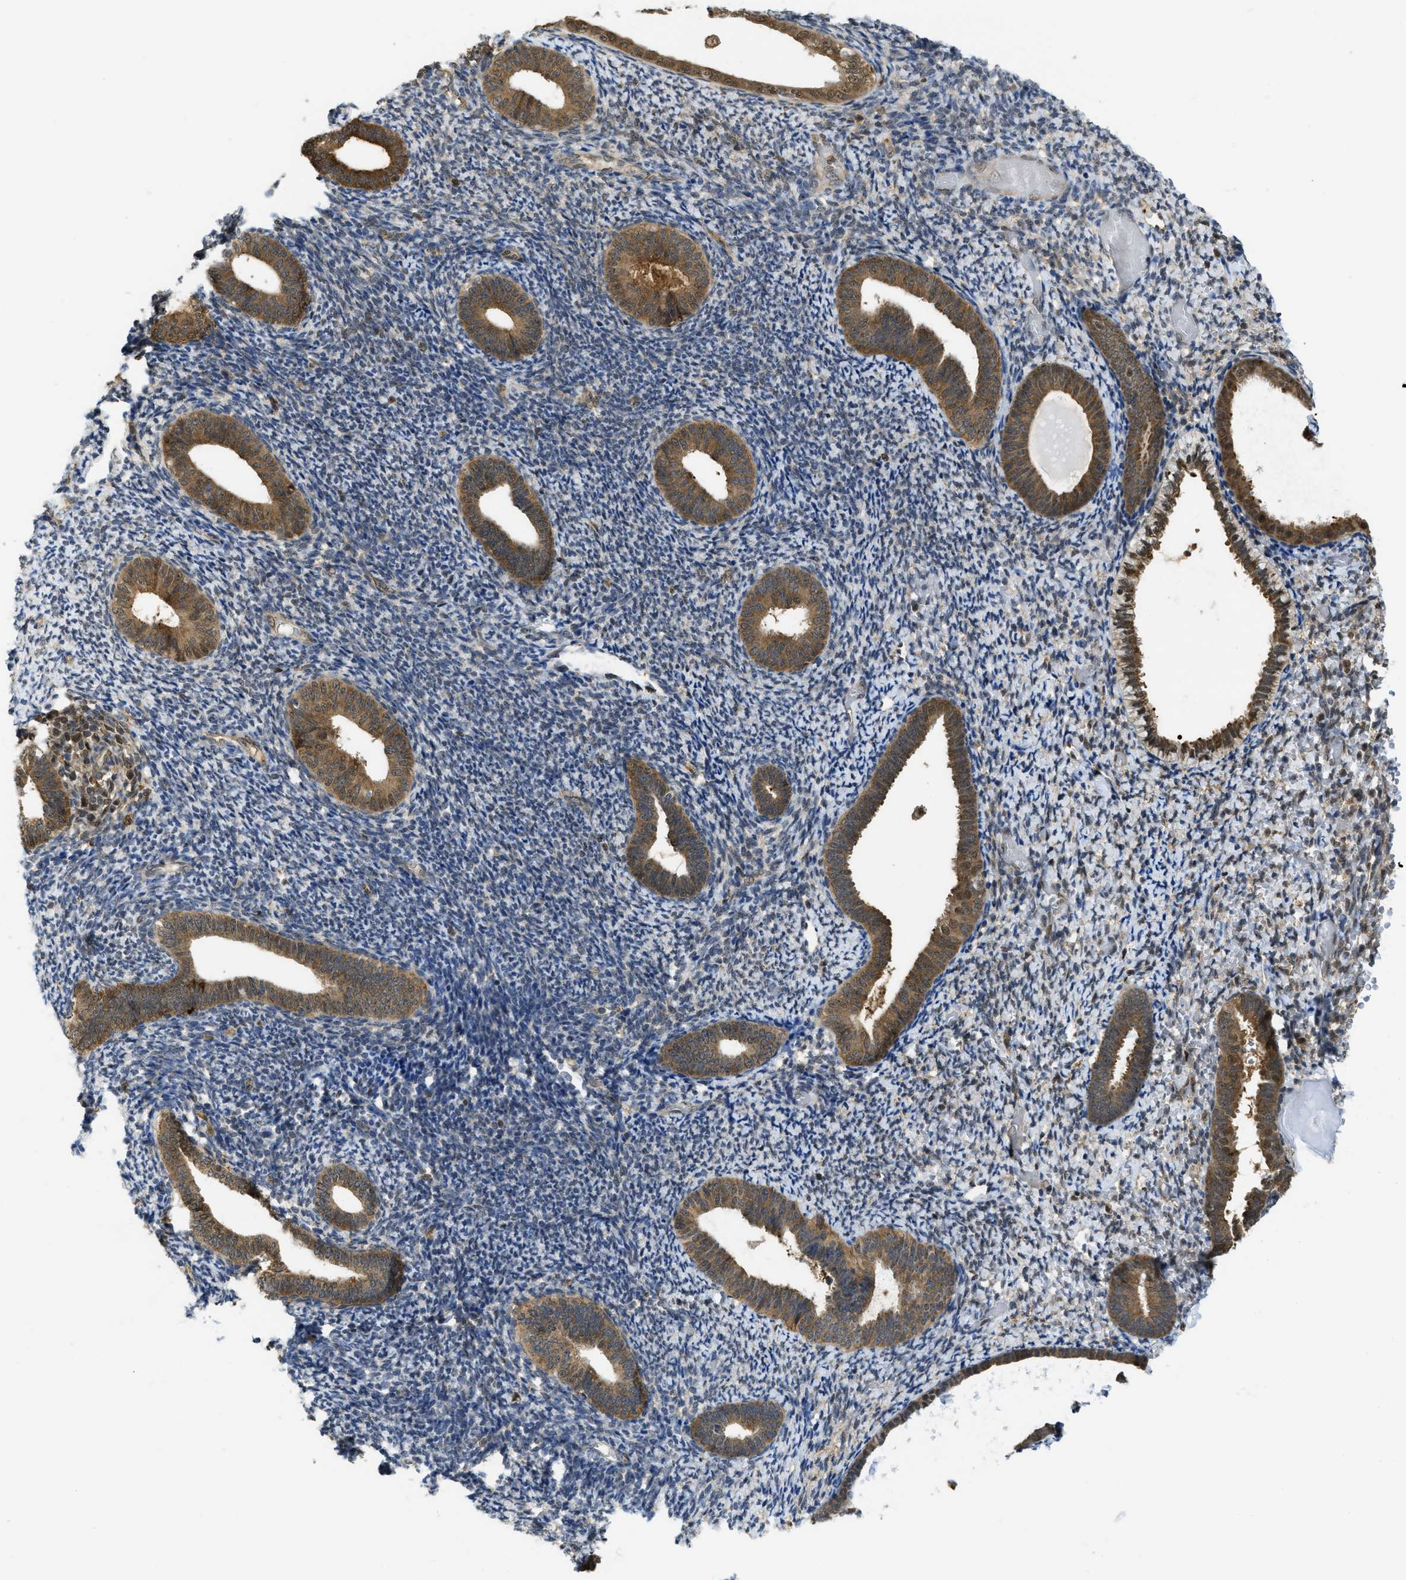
{"staining": {"intensity": "weak", "quantity": "<25%", "location": "nuclear"}, "tissue": "endometrium", "cell_type": "Cells in endometrial stroma", "image_type": "normal", "snomed": [{"axis": "morphology", "description": "Normal tissue, NOS"}, {"axis": "topography", "description": "Endometrium"}], "caption": "This is a micrograph of immunohistochemistry (IHC) staining of benign endometrium, which shows no positivity in cells in endometrial stroma.", "gene": "PSMC5", "patient": {"sex": "female", "age": 66}}